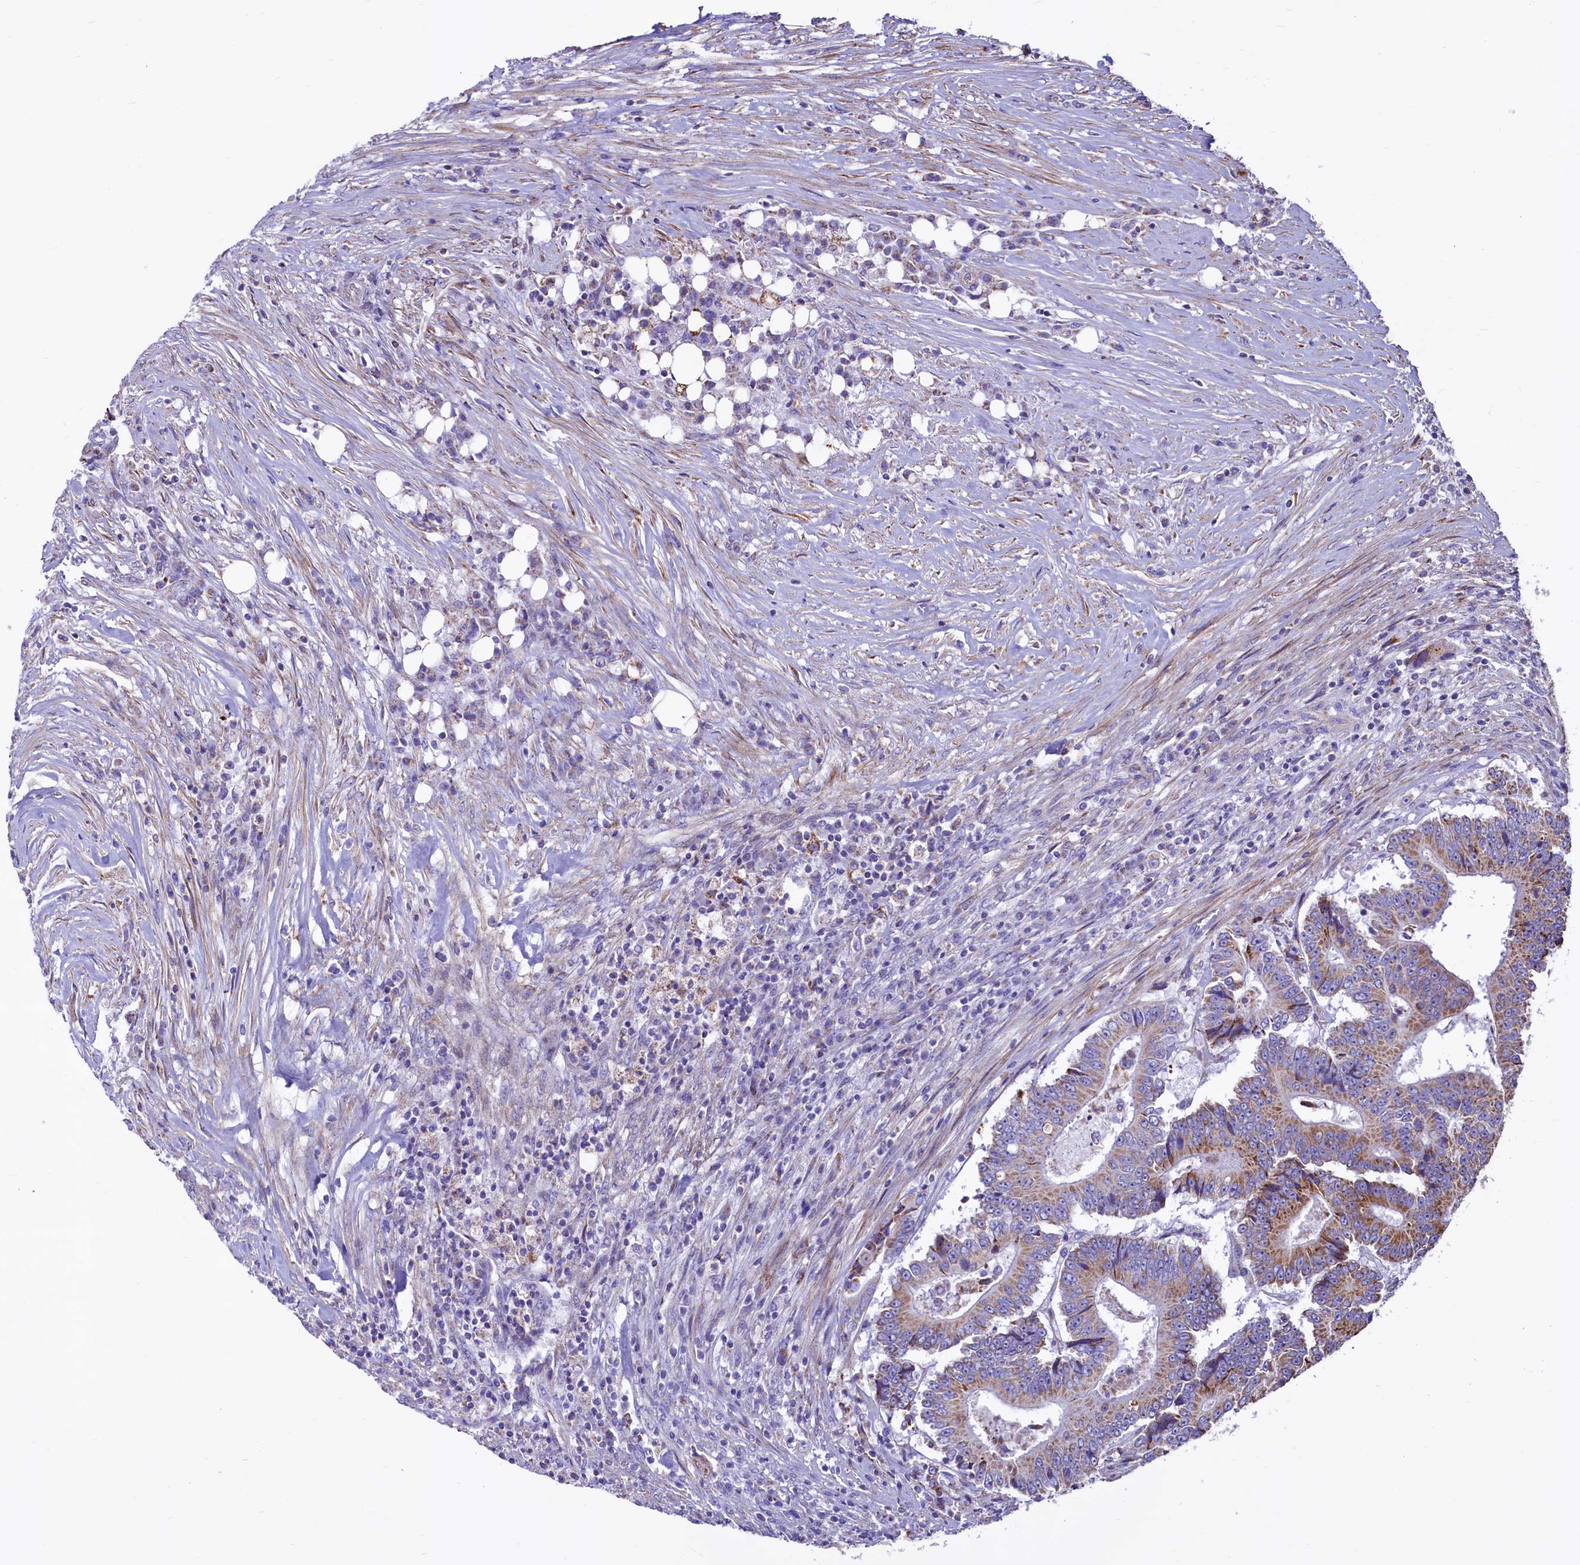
{"staining": {"intensity": "moderate", "quantity": ">75%", "location": "cytoplasmic/membranous"}, "tissue": "colorectal cancer", "cell_type": "Tumor cells", "image_type": "cancer", "snomed": [{"axis": "morphology", "description": "Adenocarcinoma, NOS"}, {"axis": "topography", "description": "Colon"}], "caption": "High-magnification brightfield microscopy of colorectal adenocarcinoma stained with DAB (brown) and counterstained with hematoxylin (blue). tumor cells exhibit moderate cytoplasmic/membranous positivity is present in approximately>75% of cells. (DAB (3,3'-diaminobenzidine) IHC with brightfield microscopy, high magnification).", "gene": "VWCE", "patient": {"sex": "male", "age": 83}}